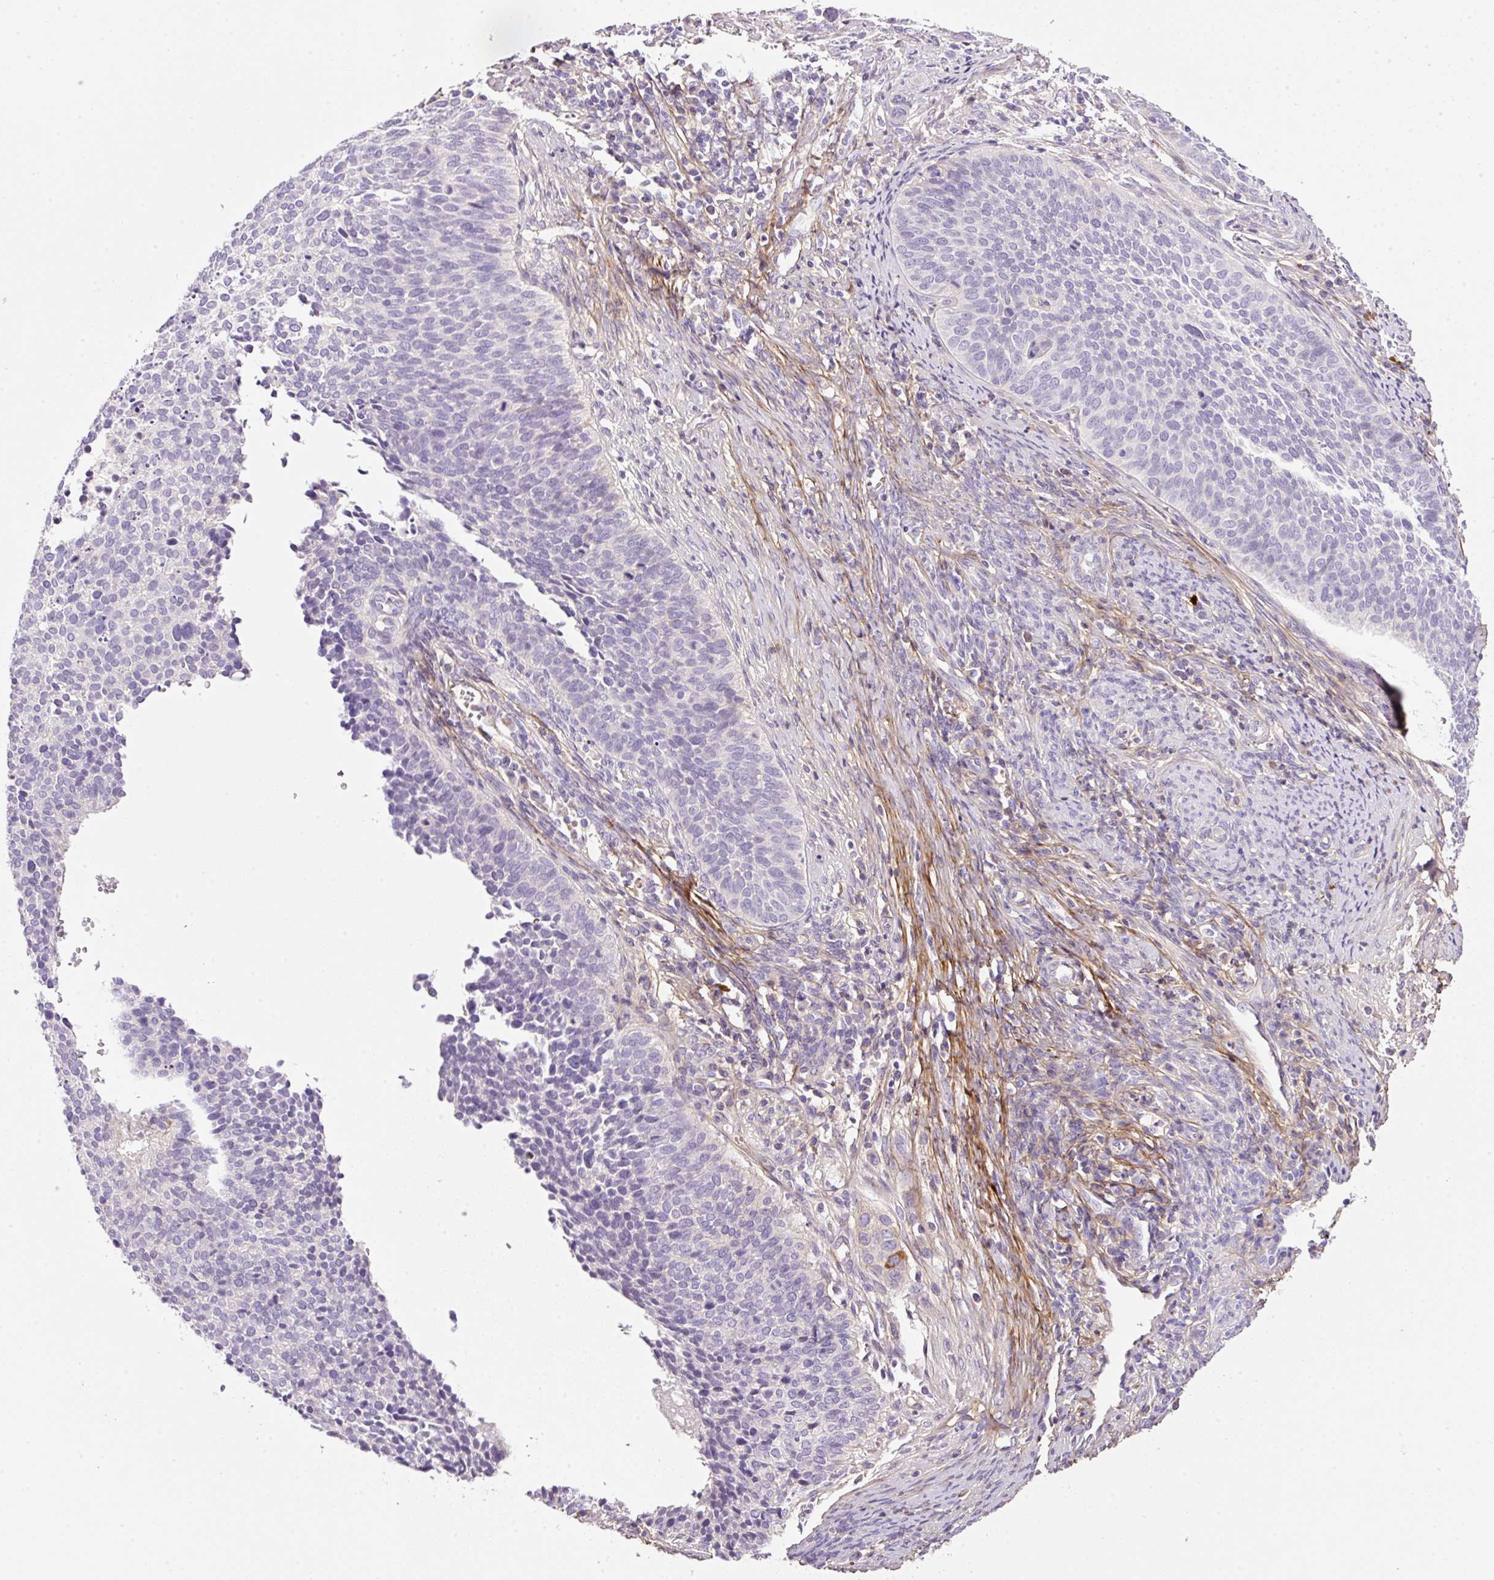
{"staining": {"intensity": "negative", "quantity": "none", "location": "none"}, "tissue": "cervical cancer", "cell_type": "Tumor cells", "image_type": "cancer", "snomed": [{"axis": "morphology", "description": "Squamous cell carcinoma, NOS"}, {"axis": "topography", "description": "Cervix"}], "caption": "High magnification brightfield microscopy of cervical squamous cell carcinoma stained with DAB (3,3'-diaminobenzidine) (brown) and counterstained with hematoxylin (blue): tumor cells show no significant positivity.", "gene": "SOS2", "patient": {"sex": "female", "age": 34}}